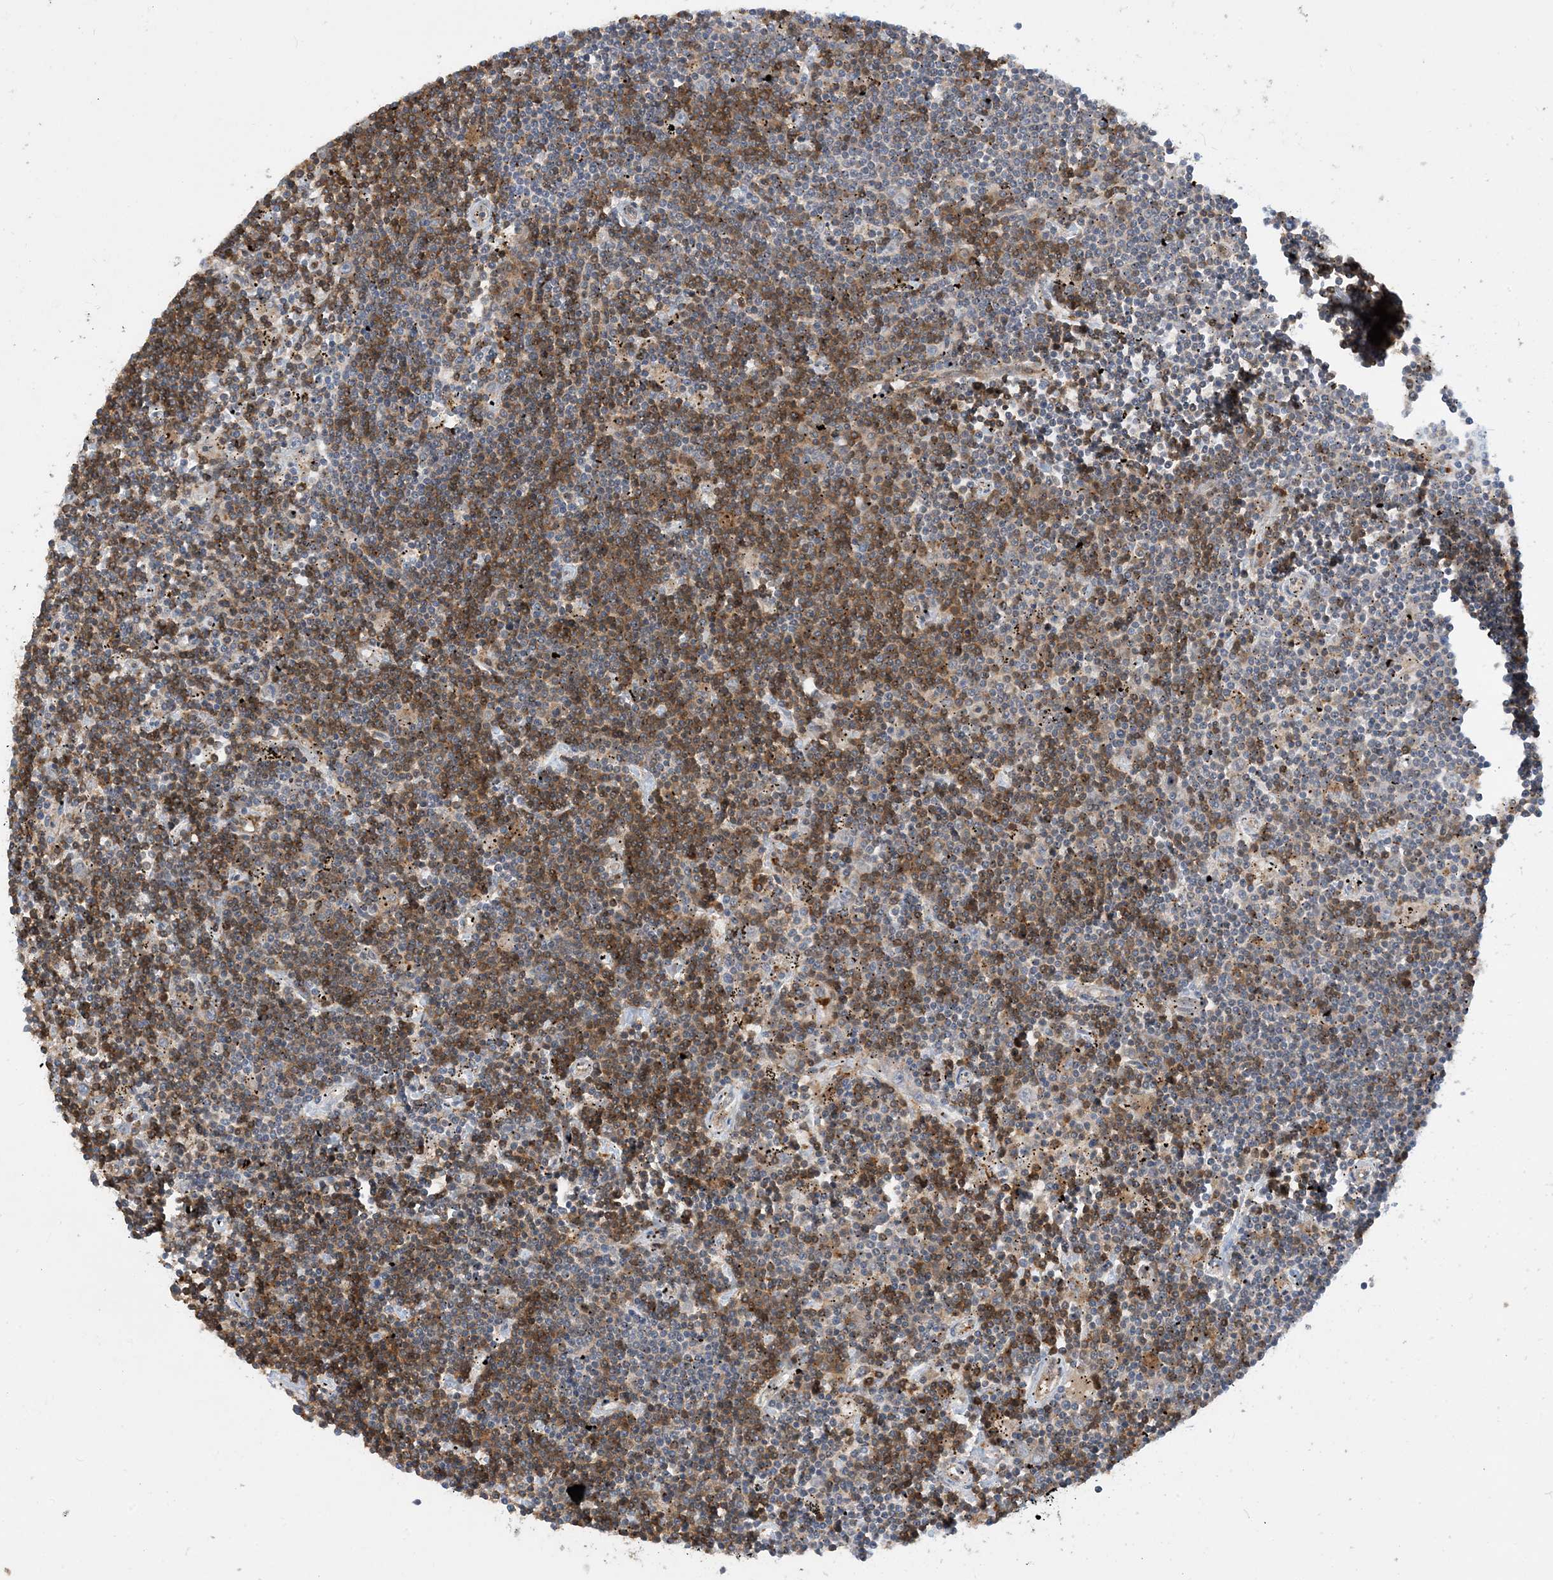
{"staining": {"intensity": "moderate", "quantity": "25%-75%", "location": "cytoplasmic/membranous"}, "tissue": "lymphoma", "cell_type": "Tumor cells", "image_type": "cancer", "snomed": [{"axis": "morphology", "description": "Malignant lymphoma, non-Hodgkin's type, Low grade"}, {"axis": "topography", "description": "Spleen"}], "caption": "High-power microscopy captured an immunohistochemistry micrograph of lymphoma, revealing moderate cytoplasmic/membranous positivity in about 25%-75% of tumor cells.", "gene": "SFMBT2", "patient": {"sex": "male", "age": 76}}